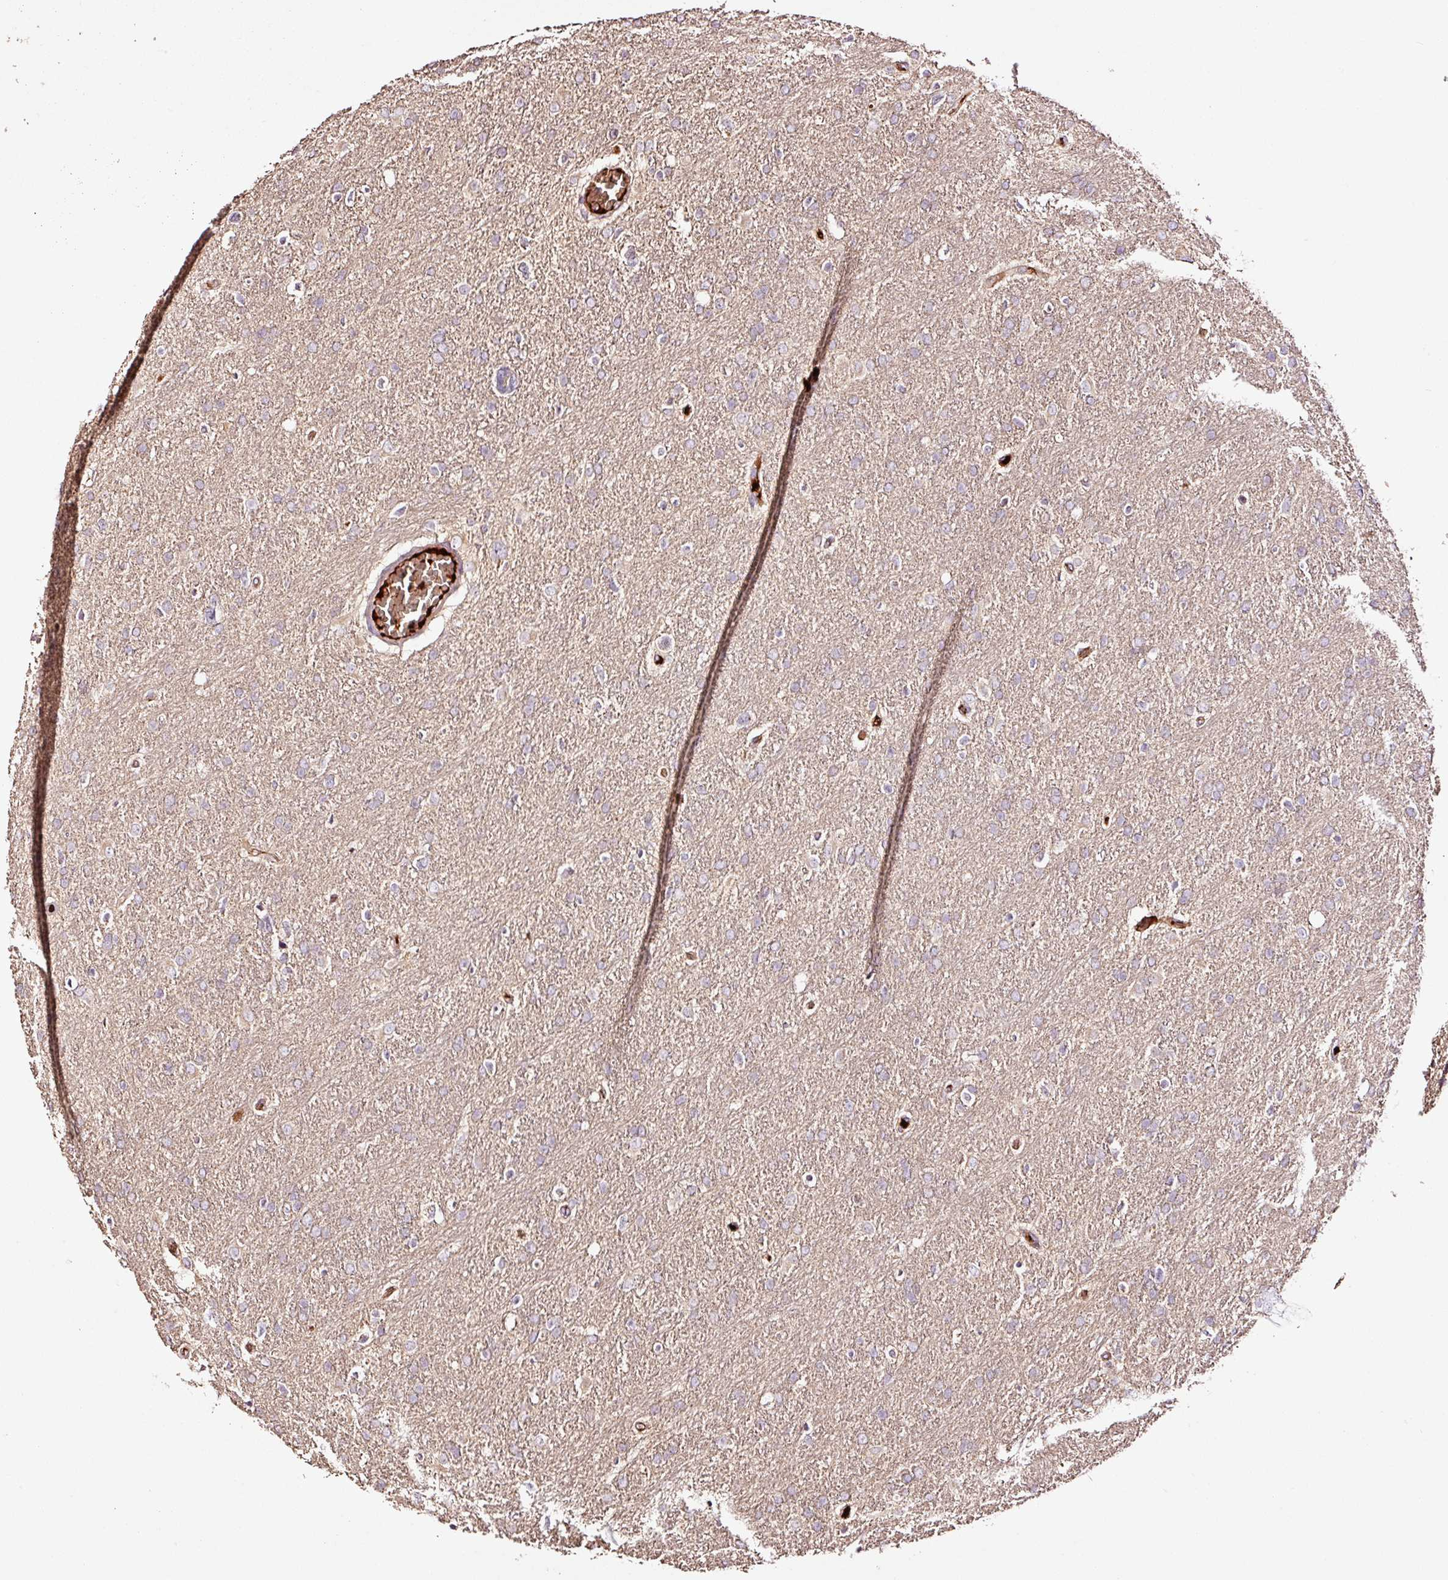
{"staining": {"intensity": "negative", "quantity": "none", "location": "none"}, "tissue": "glioma", "cell_type": "Tumor cells", "image_type": "cancer", "snomed": [{"axis": "morphology", "description": "Glioma, malignant, High grade"}, {"axis": "topography", "description": "Brain"}], "caption": "This is an immunohistochemistry histopathology image of malignant glioma (high-grade). There is no staining in tumor cells.", "gene": "PGLYRP2", "patient": {"sex": "male", "age": 61}}